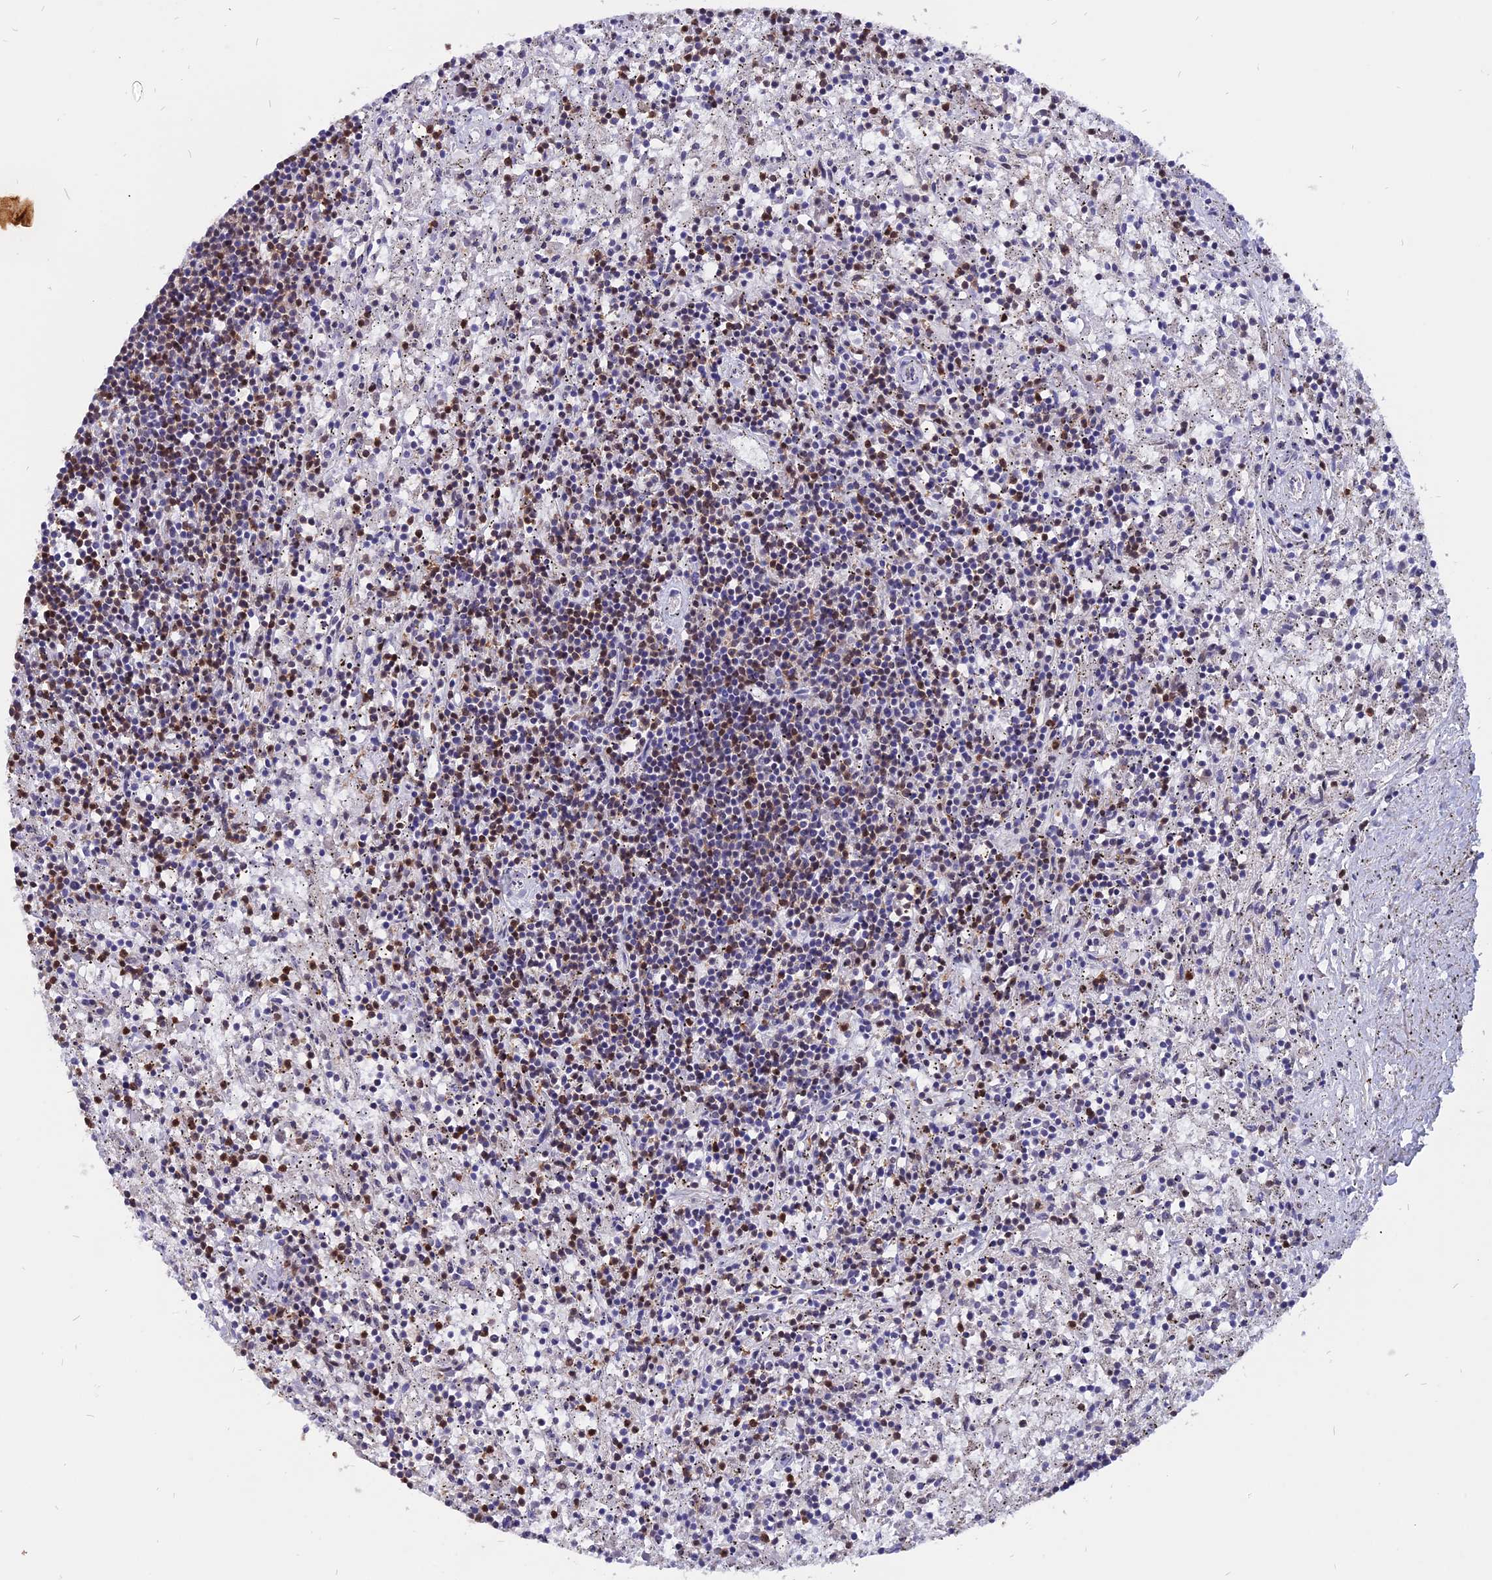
{"staining": {"intensity": "moderate", "quantity": "25%-75%", "location": "nuclear"}, "tissue": "lymphoma", "cell_type": "Tumor cells", "image_type": "cancer", "snomed": [{"axis": "morphology", "description": "Malignant lymphoma, non-Hodgkin's type, Low grade"}, {"axis": "topography", "description": "Spleen"}], "caption": "A high-resolution histopathology image shows immunohistochemistry (IHC) staining of lymphoma, which shows moderate nuclear expression in about 25%-75% of tumor cells.", "gene": "TMEM263", "patient": {"sex": "male", "age": 76}}